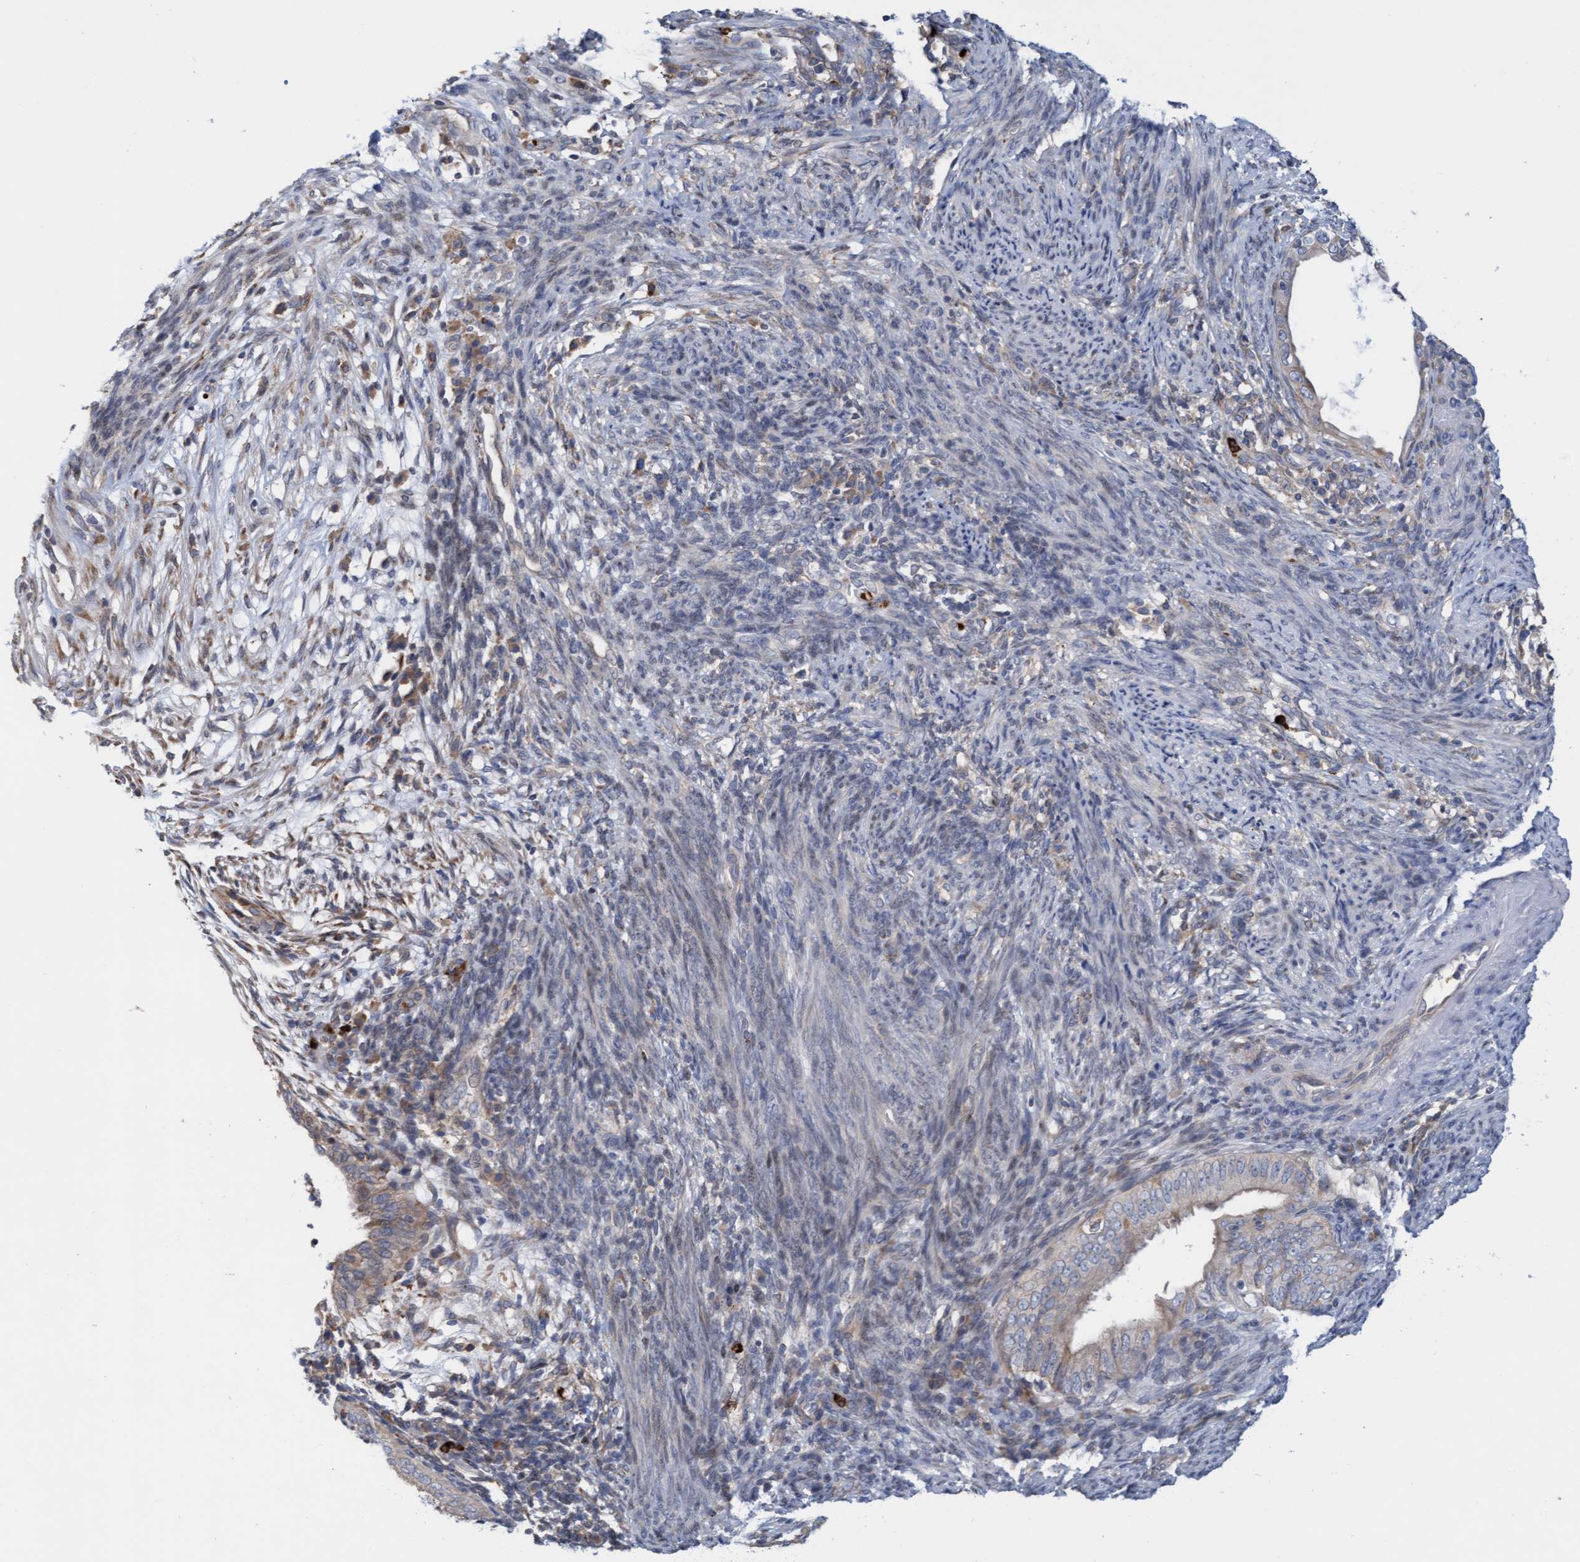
{"staining": {"intensity": "weak", "quantity": "<25%", "location": "cytoplasmic/membranous"}, "tissue": "endometrial cancer", "cell_type": "Tumor cells", "image_type": "cancer", "snomed": [{"axis": "morphology", "description": "Adenocarcinoma, NOS"}, {"axis": "topography", "description": "Endometrium"}], "caption": "An immunohistochemistry (IHC) photomicrograph of endometrial adenocarcinoma is shown. There is no staining in tumor cells of endometrial adenocarcinoma.", "gene": "MMP8", "patient": {"sex": "female", "age": 58}}